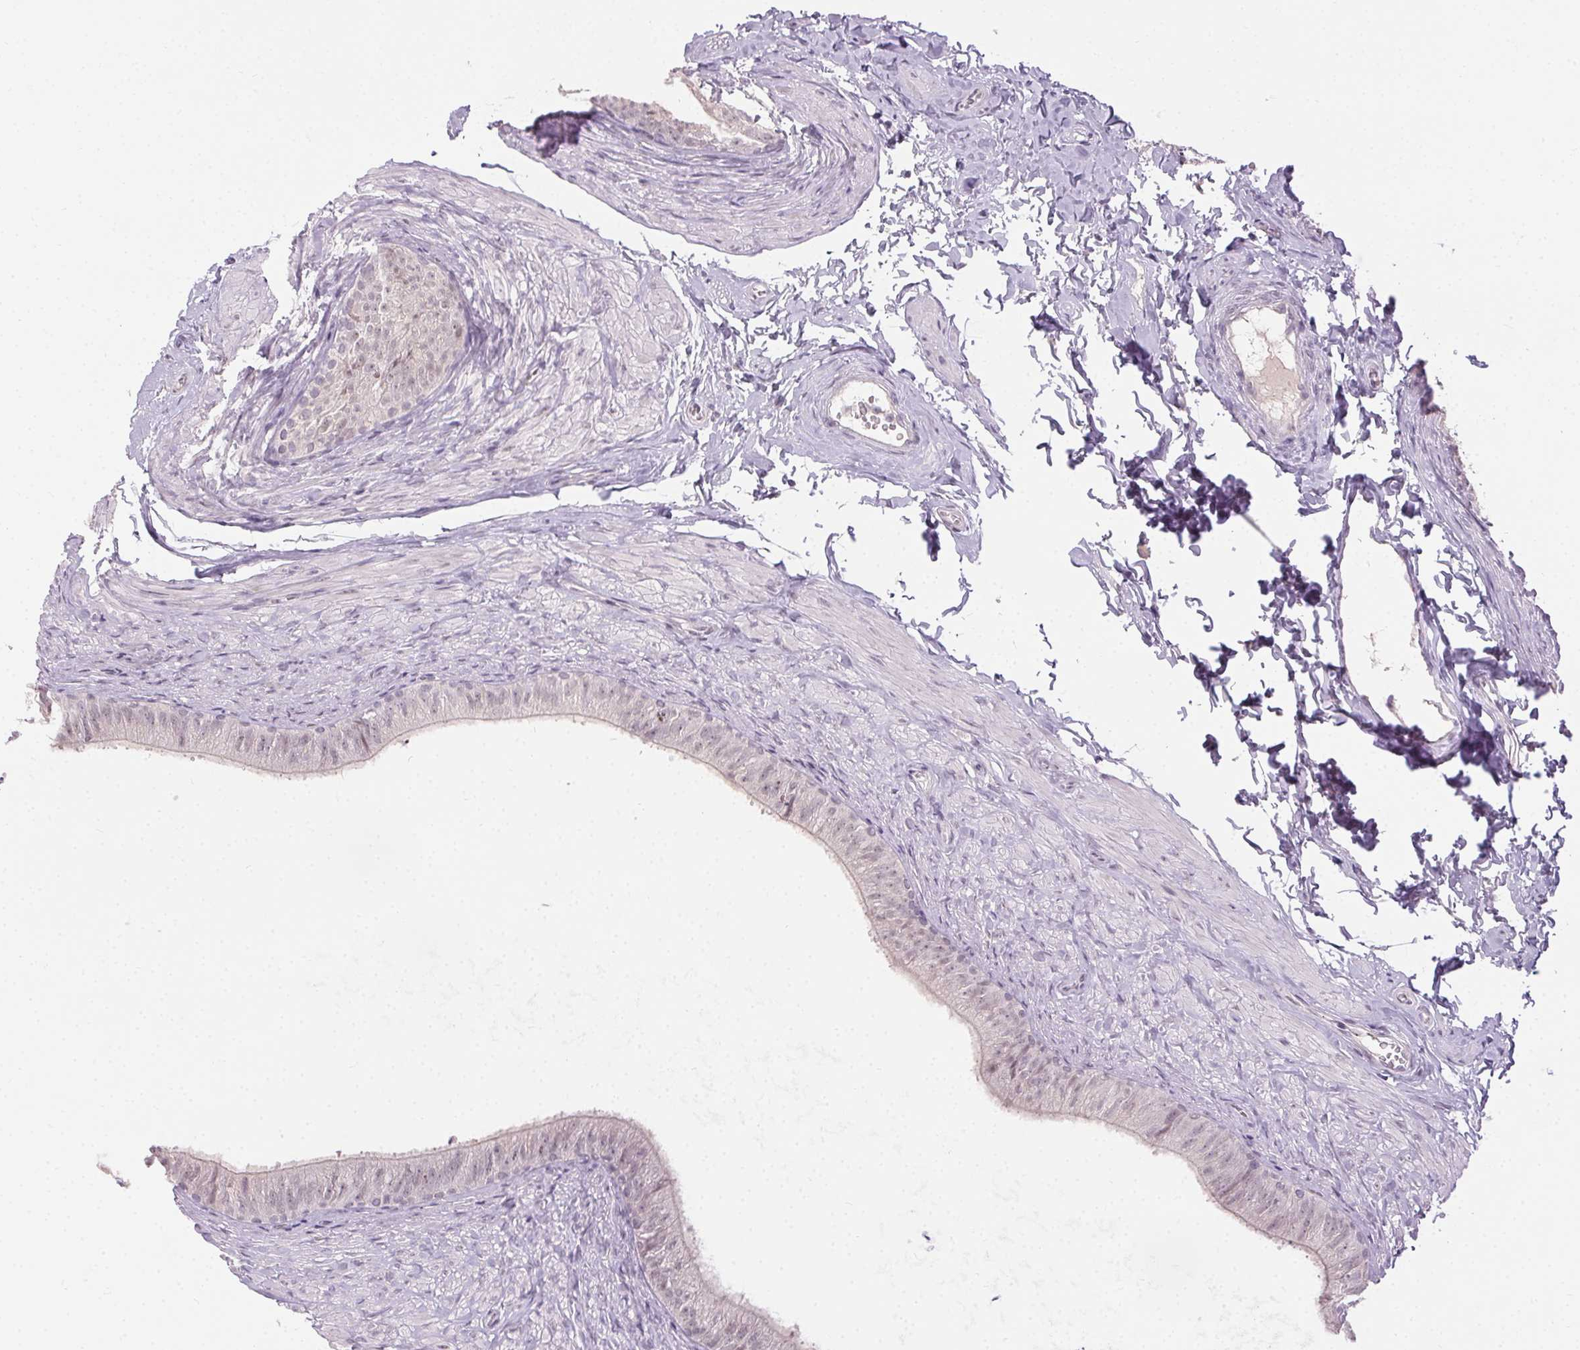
{"staining": {"intensity": "negative", "quantity": "none", "location": "none"}, "tissue": "epididymis", "cell_type": "Glandular cells", "image_type": "normal", "snomed": [{"axis": "morphology", "description": "Normal tissue, NOS"}, {"axis": "topography", "description": "Epididymis, spermatic cord, NOS"}, {"axis": "topography", "description": "Epididymis"}, {"axis": "topography", "description": "Peripheral nerve tissue"}], "caption": "Immunohistochemistry photomicrograph of benign epididymis stained for a protein (brown), which demonstrates no positivity in glandular cells.", "gene": "FAM168A", "patient": {"sex": "male", "age": 29}}